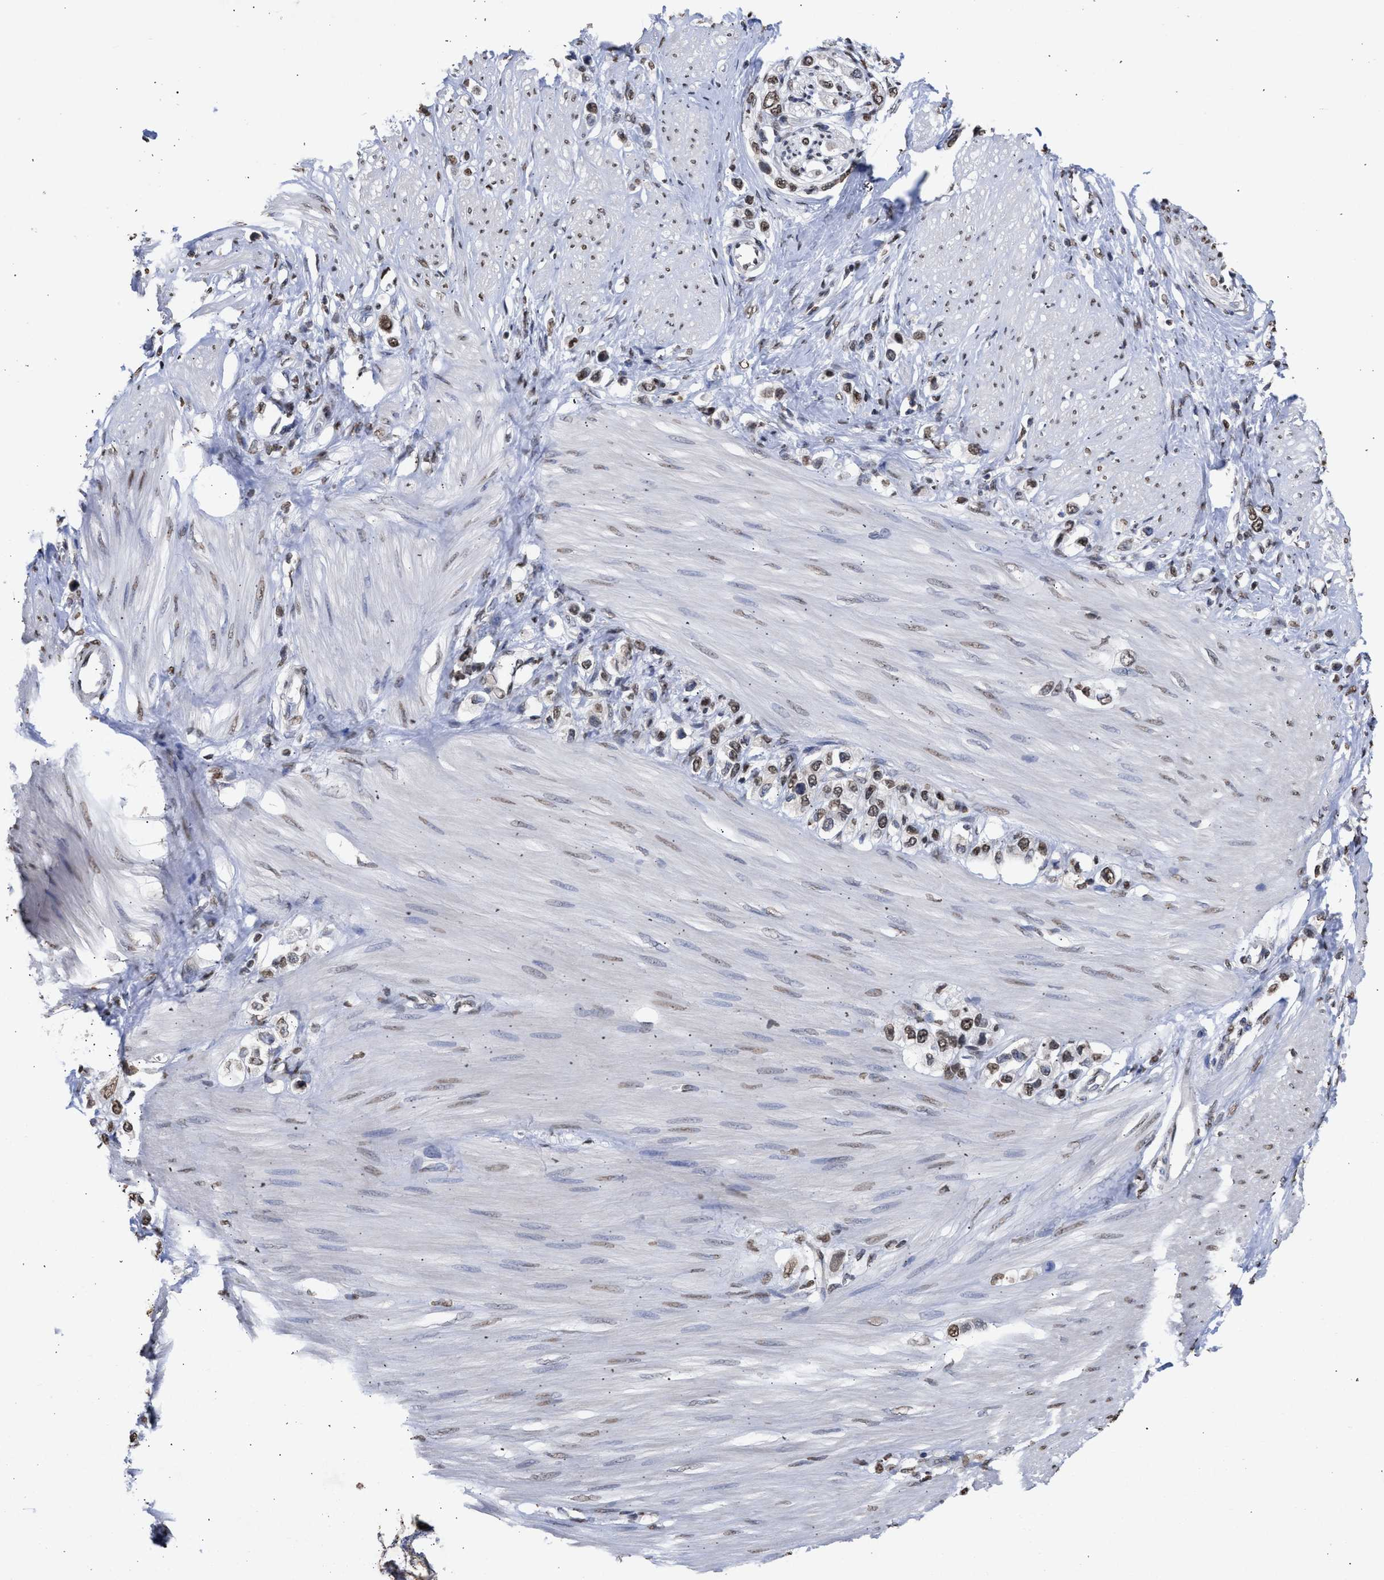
{"staining": {"intensity": "moderate", "quantity": "25%-75%", "location": "nuclear"}, "tissue": "stomach cancer", "cell_type": "Tumor cells", "image_type": "cancer", "snomed": [{"axis": "morphology", "description": "Adenocarcinoma, NOS"}, {"axis": "topography", "description": "Stomach"}], "caption": "Adenocarcinoma (stomach) tissue displays moderate nuclear expression in about 25%-75% of tumor cells", "gene": "NUP35", "patient": {"sex": "female", "age": 65}}